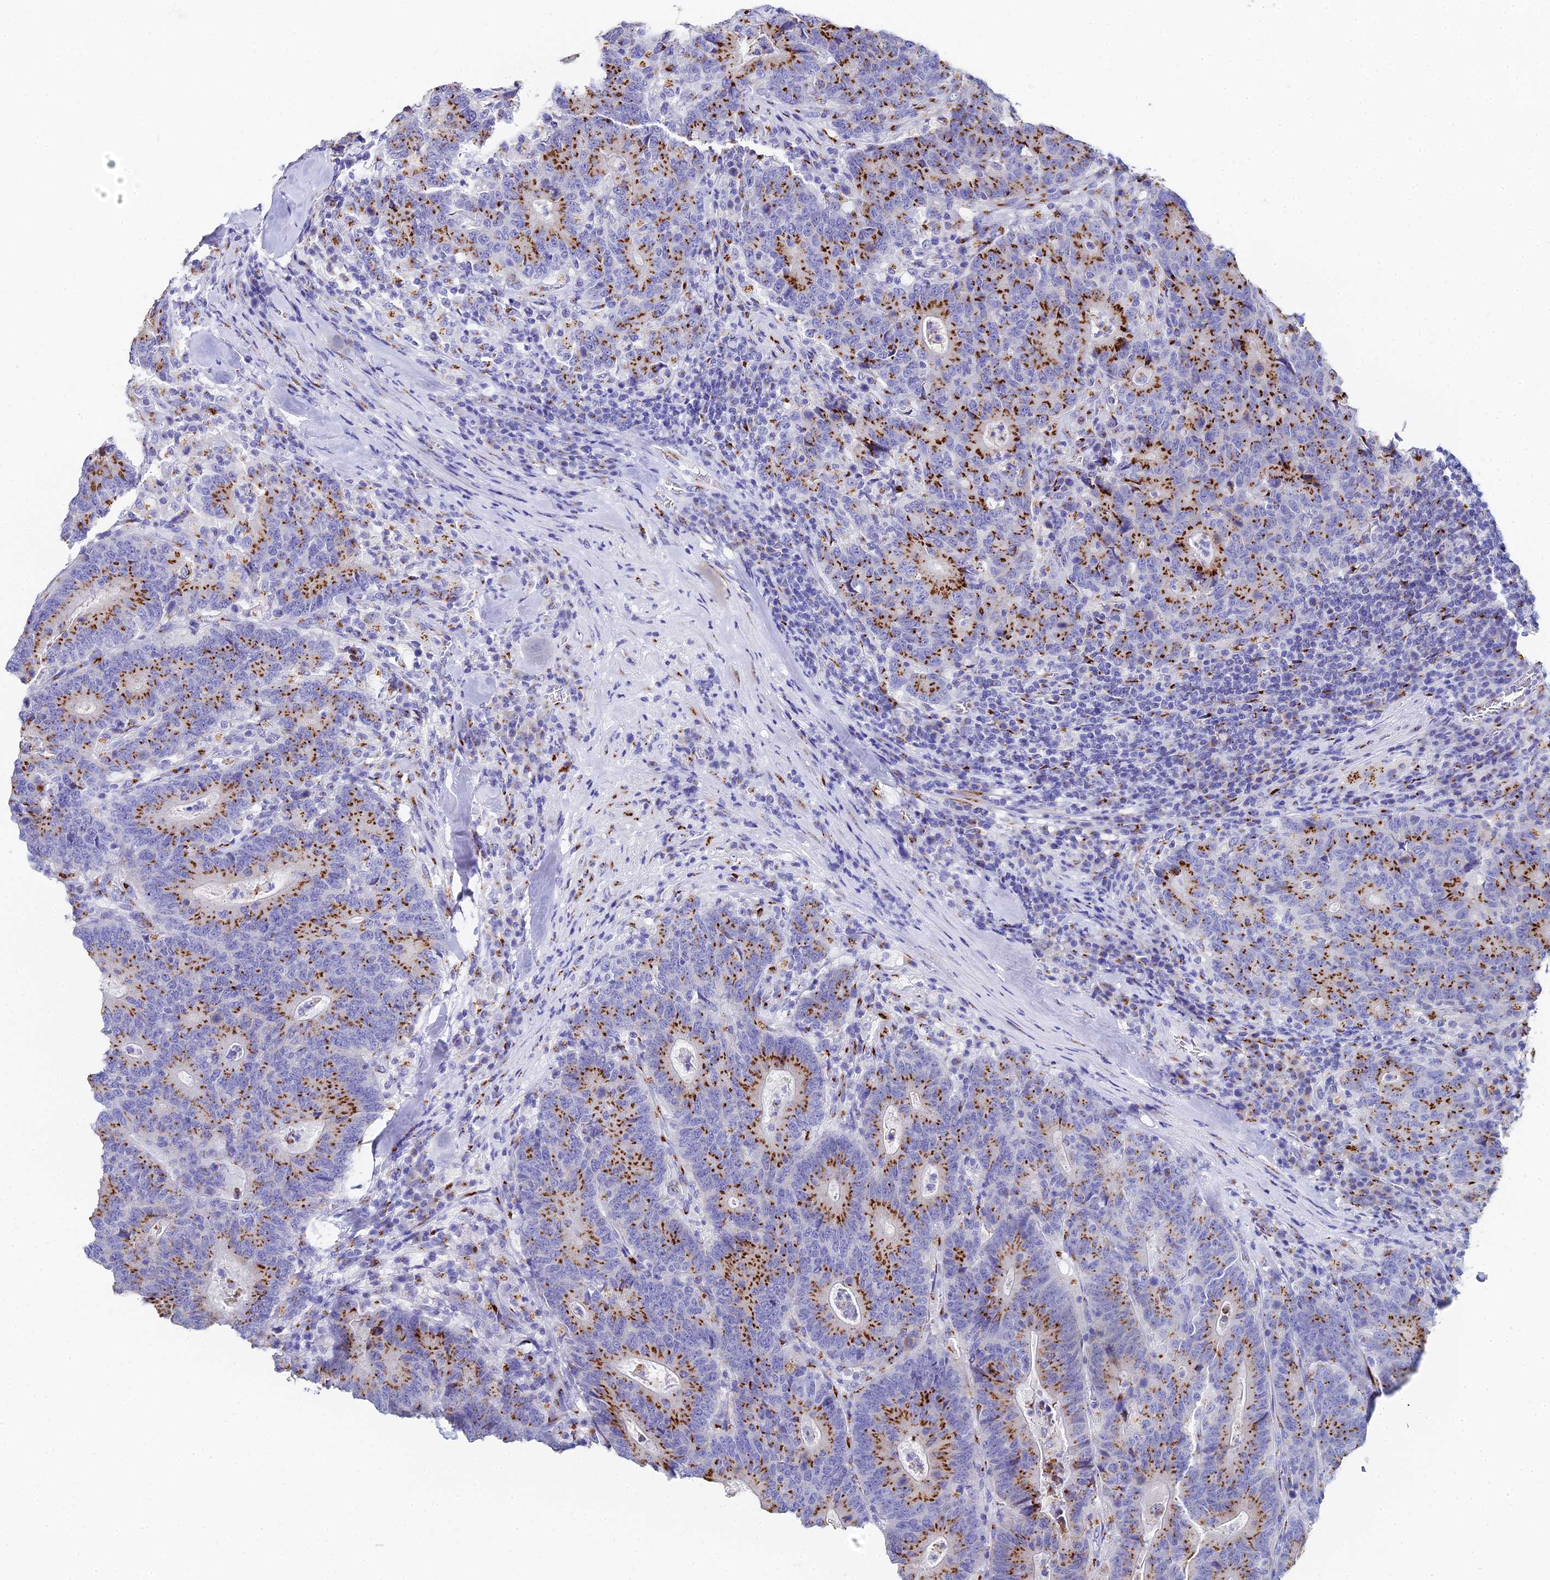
{"staining": {"intensity": "moderate", "quantity": ">75%", "location": "cytoplasmic/membranous"}, "tissue": "colorectal cancer", "cell_type": "Tumor cells", "image_type": "cancer", "snomed": [{"axis": "morphology", "description": "Normal tissue, NOS"}, {"axis": "morphology", "description": "Adenocarcinoma, NOS"}, {"axis": "topography", "description": "Colon"}], "caption": "Brown immunohistochemical staining in human colorectal cancer (adenocarcinoma) demonstrates moderate cytoplasmic/membranous positivity in approximately >75% of tumor cells. The protein of interest is shown in brown color, while the nuclei are stained blue.", "gene": "ENSG00000268674", "patient": {"sex": "female", "age": 75}}